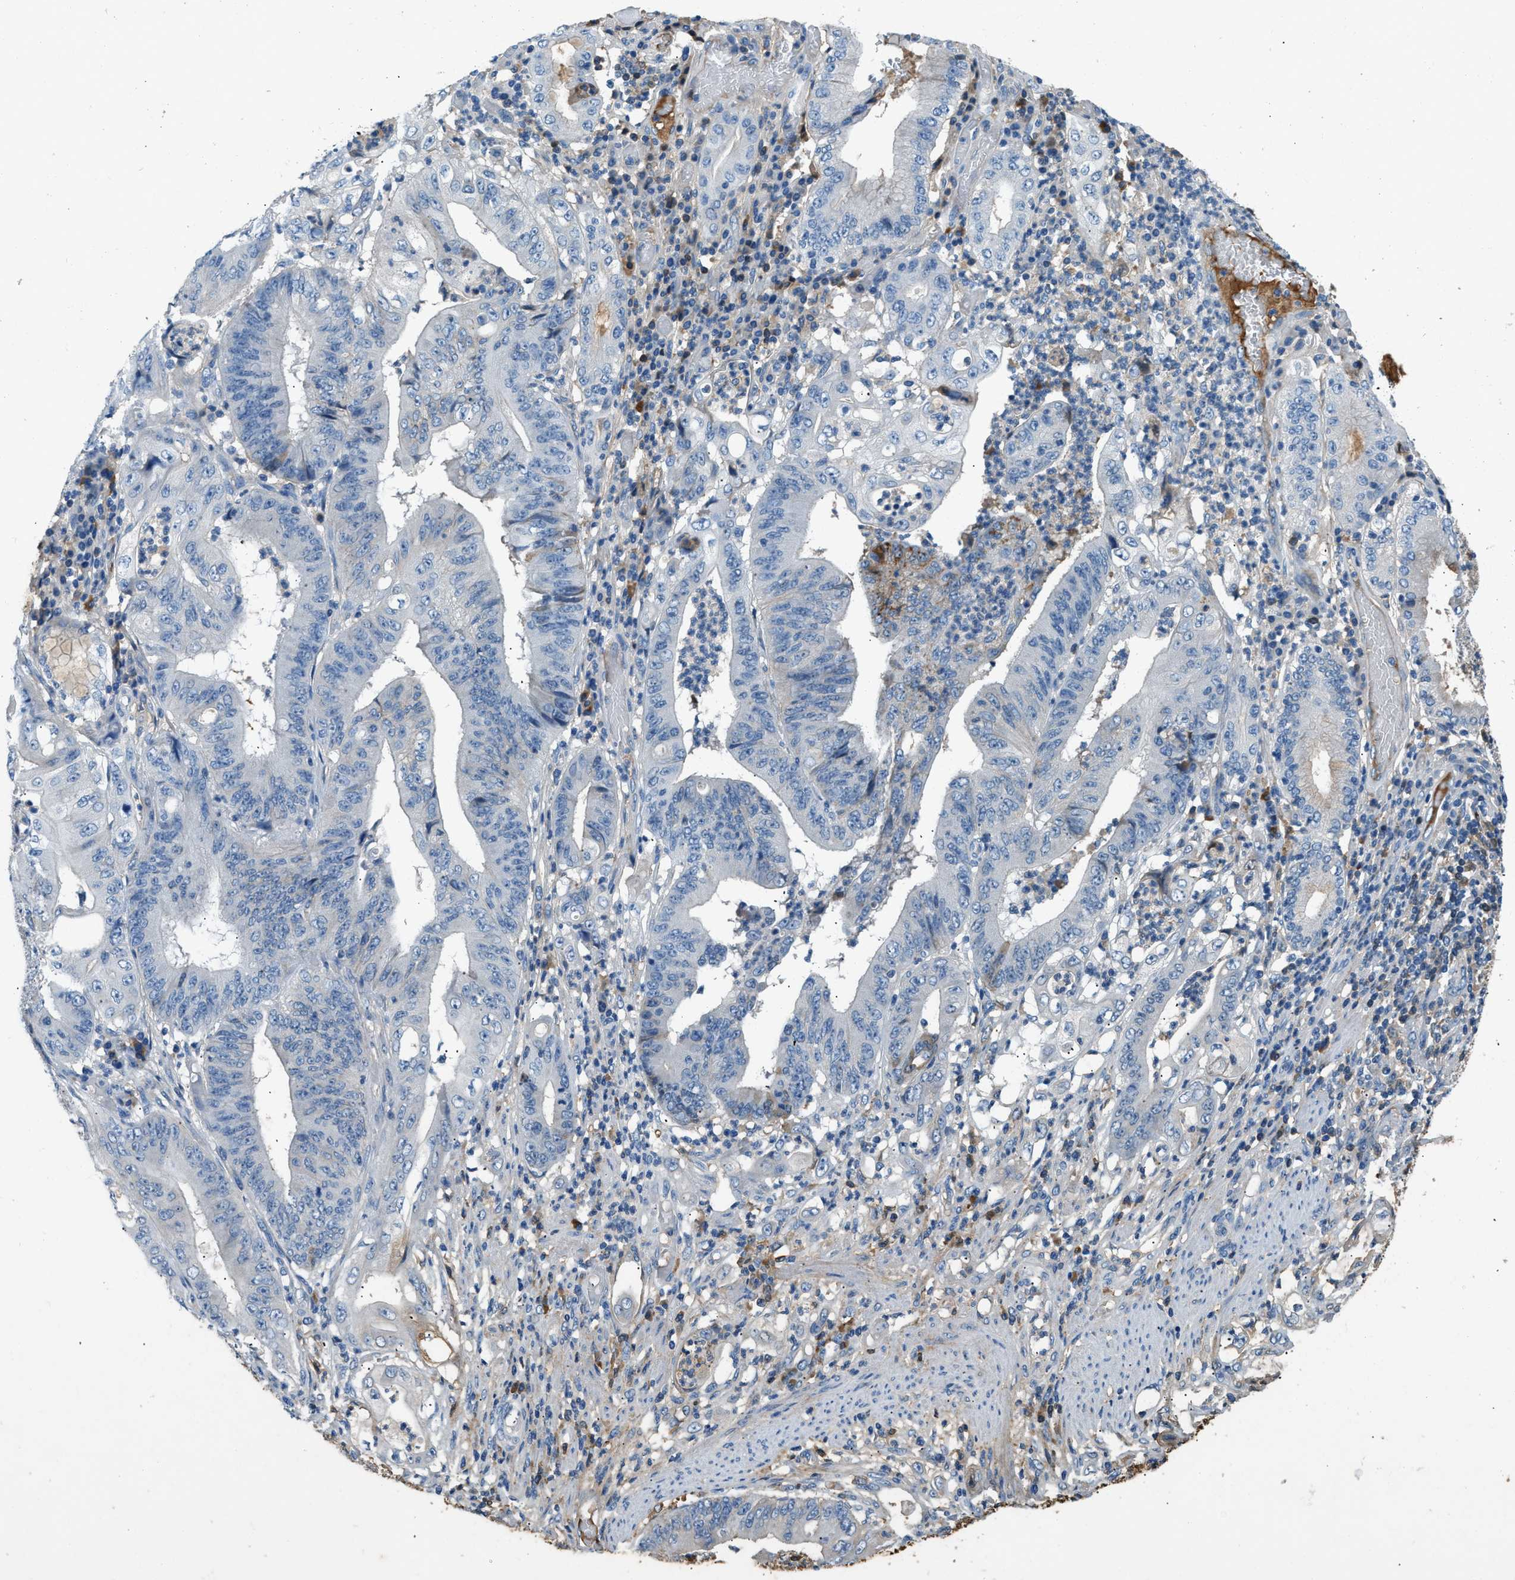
{"staining": {"intensity": "negative", "quantity": "none", "location": "none"}, "tissue": "stomach cancer", "cell_type": "Tumor cells", "image_type": "cancer", "snomed": [{"axis": "morphology", "description": "Adenocarcinoma, NOS"}, {"axis": "topography", "description": "Stomach"}], "caption": "Immunohistochemistry (IHC) of adenocarcinoma (stomach) reveals no expression in tumor cells. The staining was performed using DAB to visualize the protein expression in brown, while the nuclei were stained in blue with hematoxylin (Magnification: 20x).", "gene": "STC1", "patient": {"sex": "female", "age": 73}}